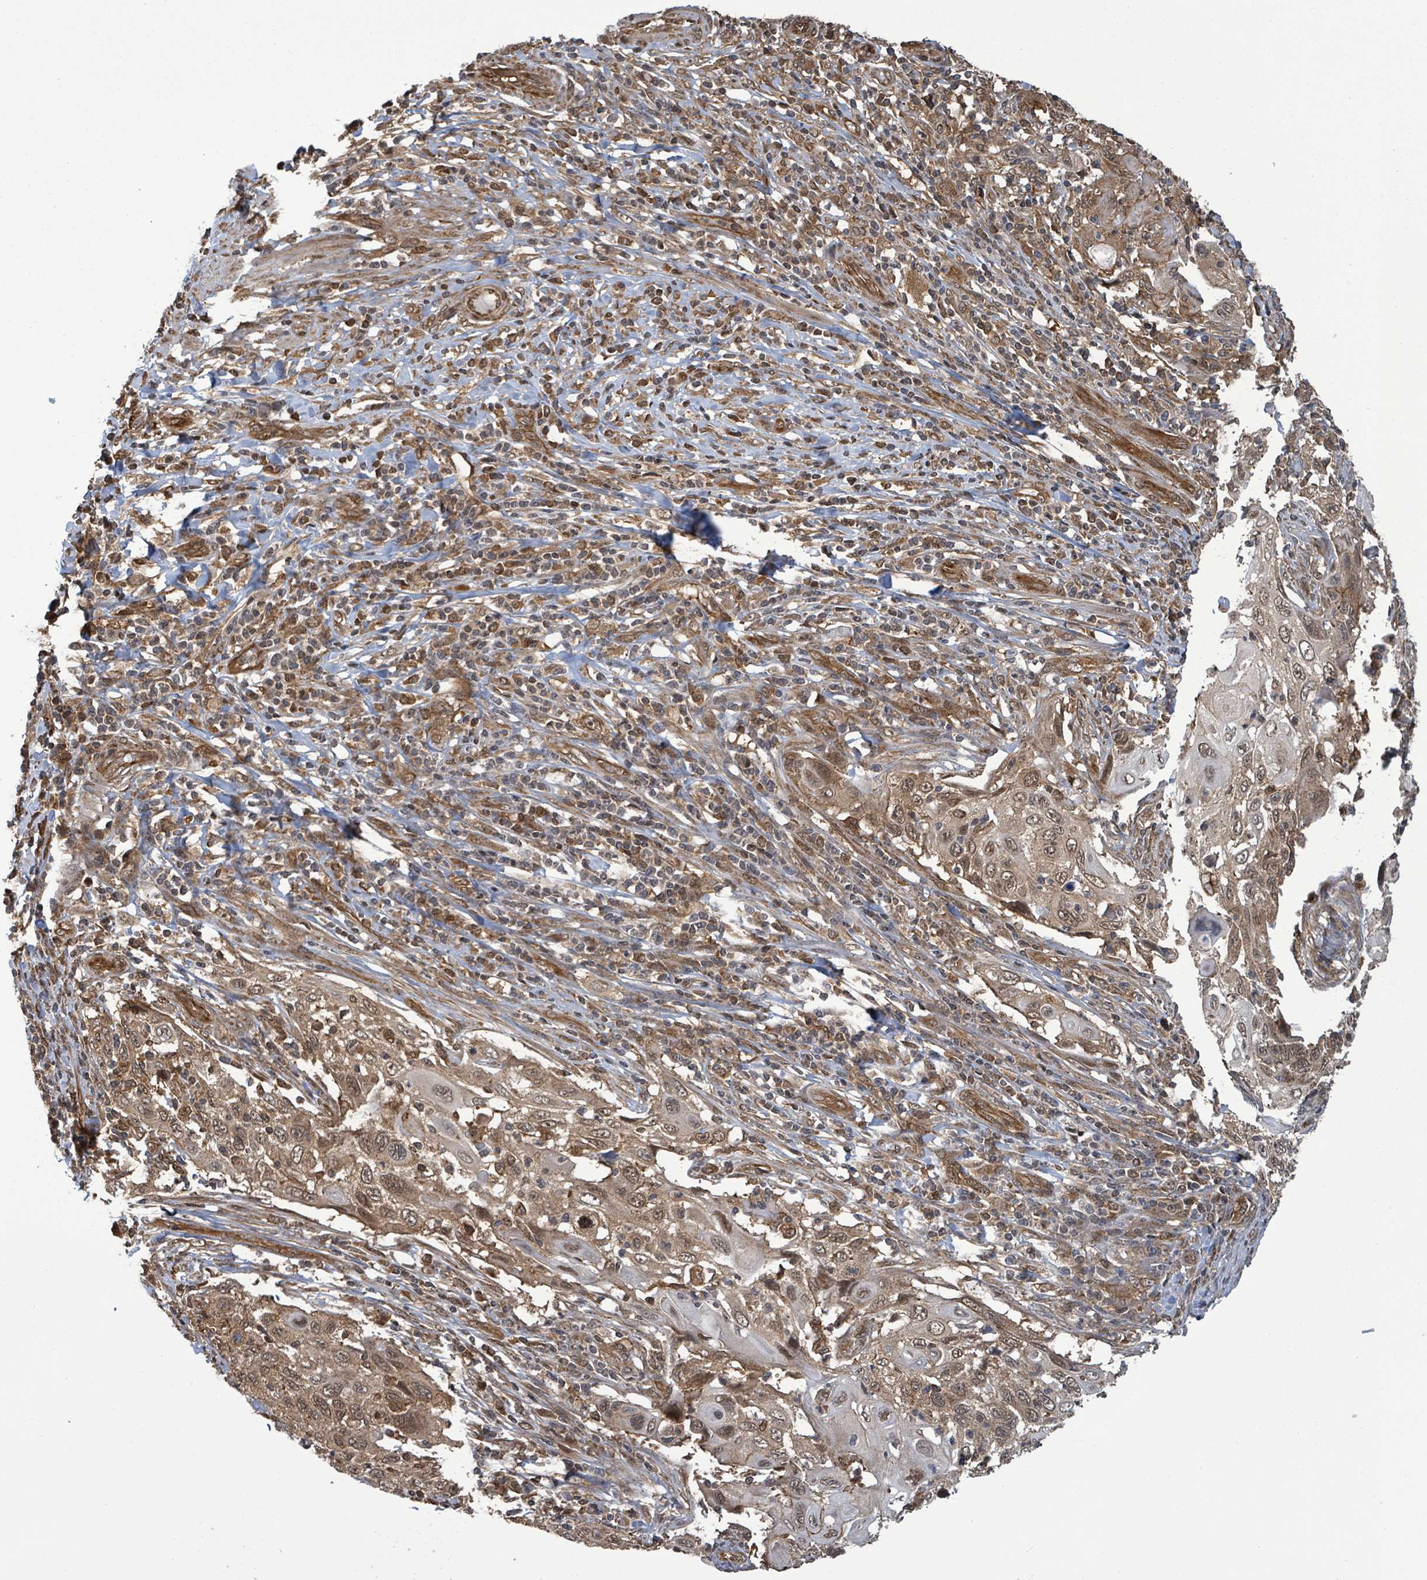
{"staining": {"intensity": "moderate", "quantity": ">75%", "location": "cytoplasmic/membranous,nuclear"}, "tissue": "cervical cancer", "cell_type": "Tumor cells", "image_type": "cancer", "snomed": [{"axis": "morphology", "description": "Squamous cell carcinoma, NOS"}, {"axis": "topography", "description": "Cervix"}], "caption": "The immunohistochemical stain labels moderate cytoplasmic/membranous and nuclear positivity in tumor cells of cervical squamous cell carcinoma tissue.", "gene": "KLC1", "patient": {"sex": "female", "age": 70}}